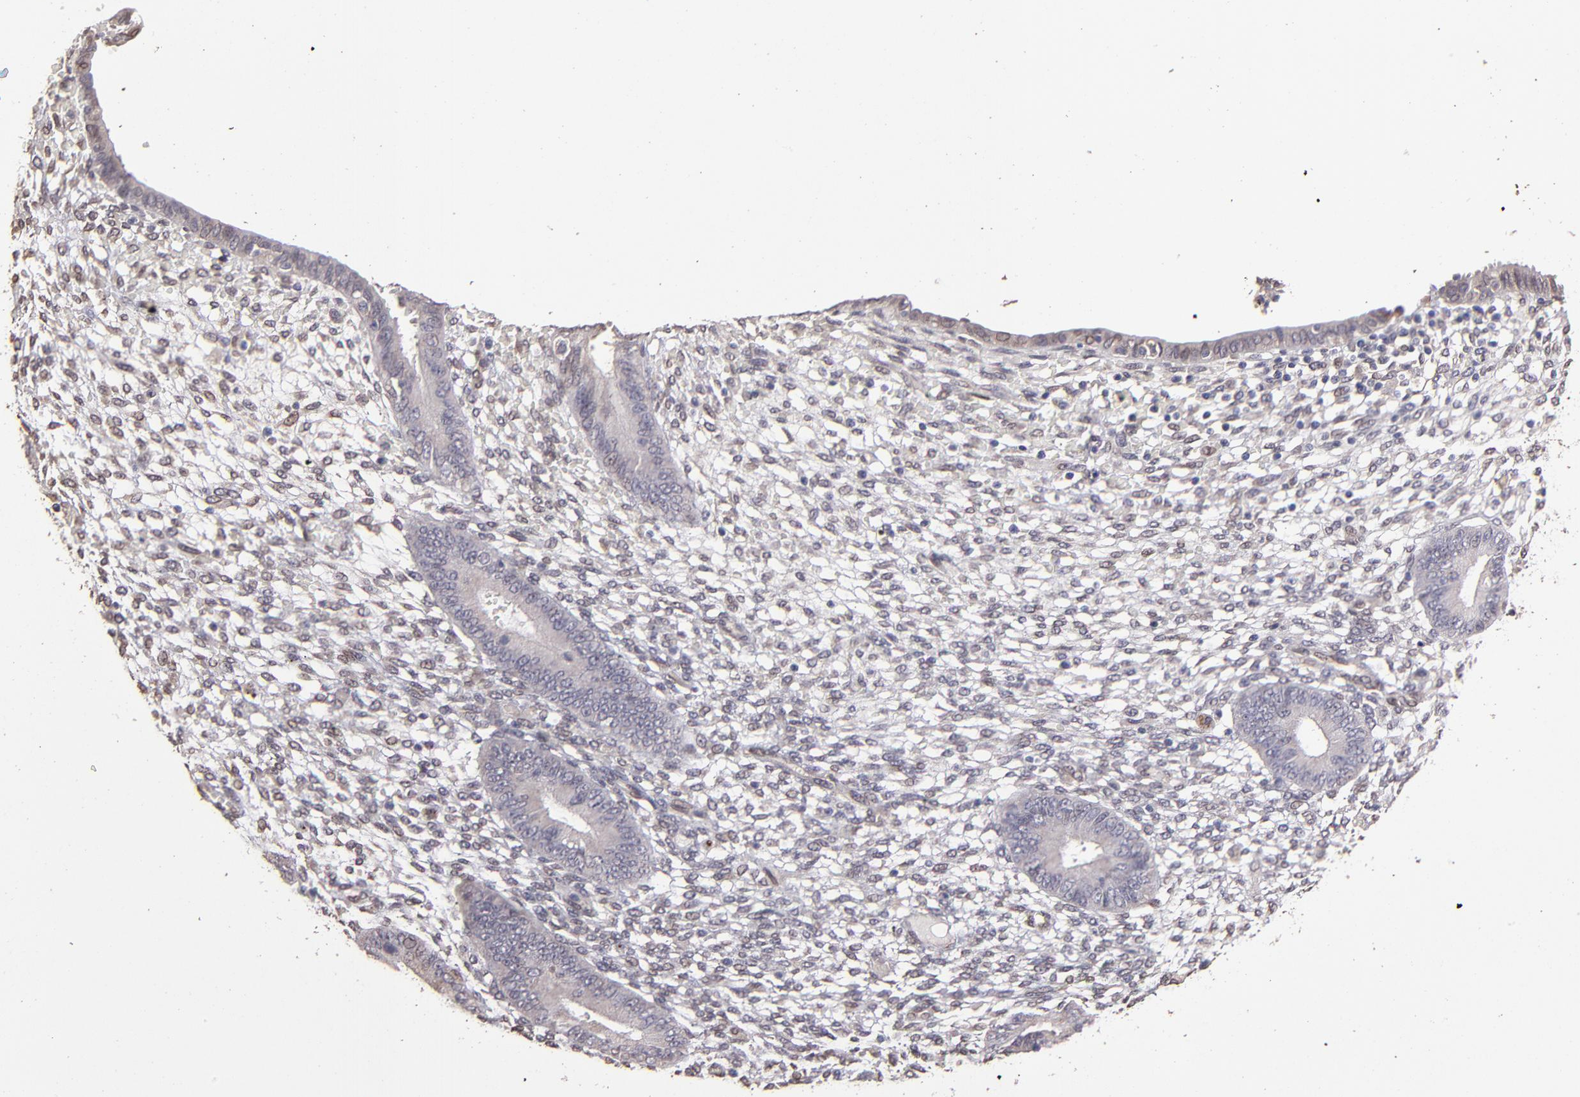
{"staining": {"intensity": "weak", "quantity": "25%-75%", "location": "nuclear"}, "tissue": "endometrium", "cell_type": "Cells in endometrial stroma", "image_type": "normal", "snomed": [{"axis": "morphology", "description": "Normal tissue, NOS"}, {"axis": "topography", "description": "Endometrium"}], "caption": "Human endometrium stained with a brown dye reveals weak nuclear positive positivity in approximately 25%-75% of cells in endometrial stroma.", "gene": "PUM3", "patient": {"sex": "female", "age": 42}}